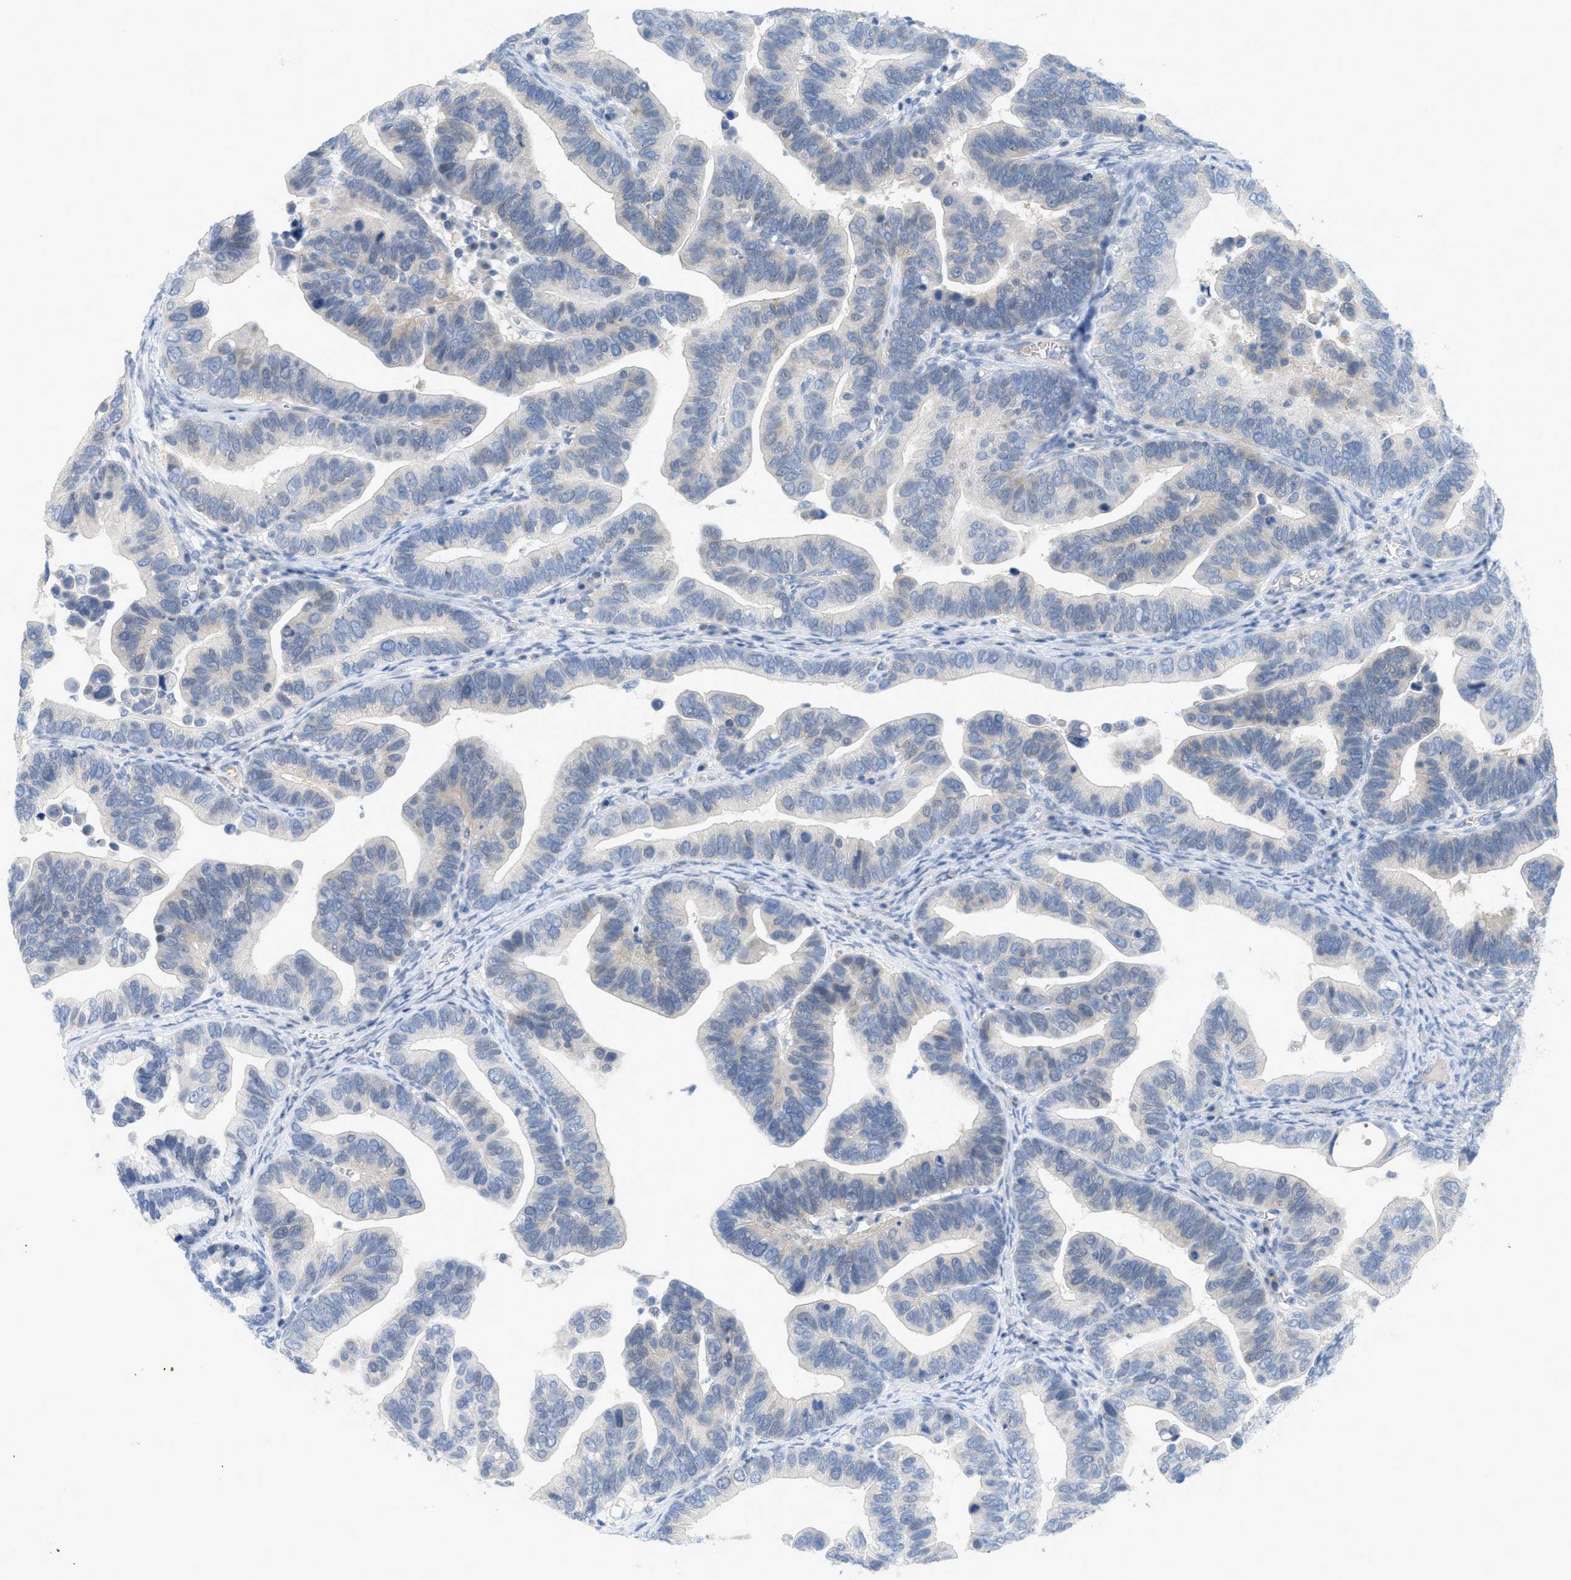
{"staining": {"intensity": "weak", "quantity": "<25%", "location": "cytoplasmic/membranous"}, "tissue": "ovarian cancer", "cell_type": "Tumor cells", "image_type": "cancer", "snomed": [{"axis": "morphology", "description": "Cystadenocarcinoma, serous, NOS"}, {"axis": "topography", "description": "Ovary"}], "caption": "An IHC photomicrograph of ovarian cancer is shown. There is no staining in tumor cells of ovarian cancer.", "gene": "TNFAIP1", "patient": {"sex": "female", "age": 56}}